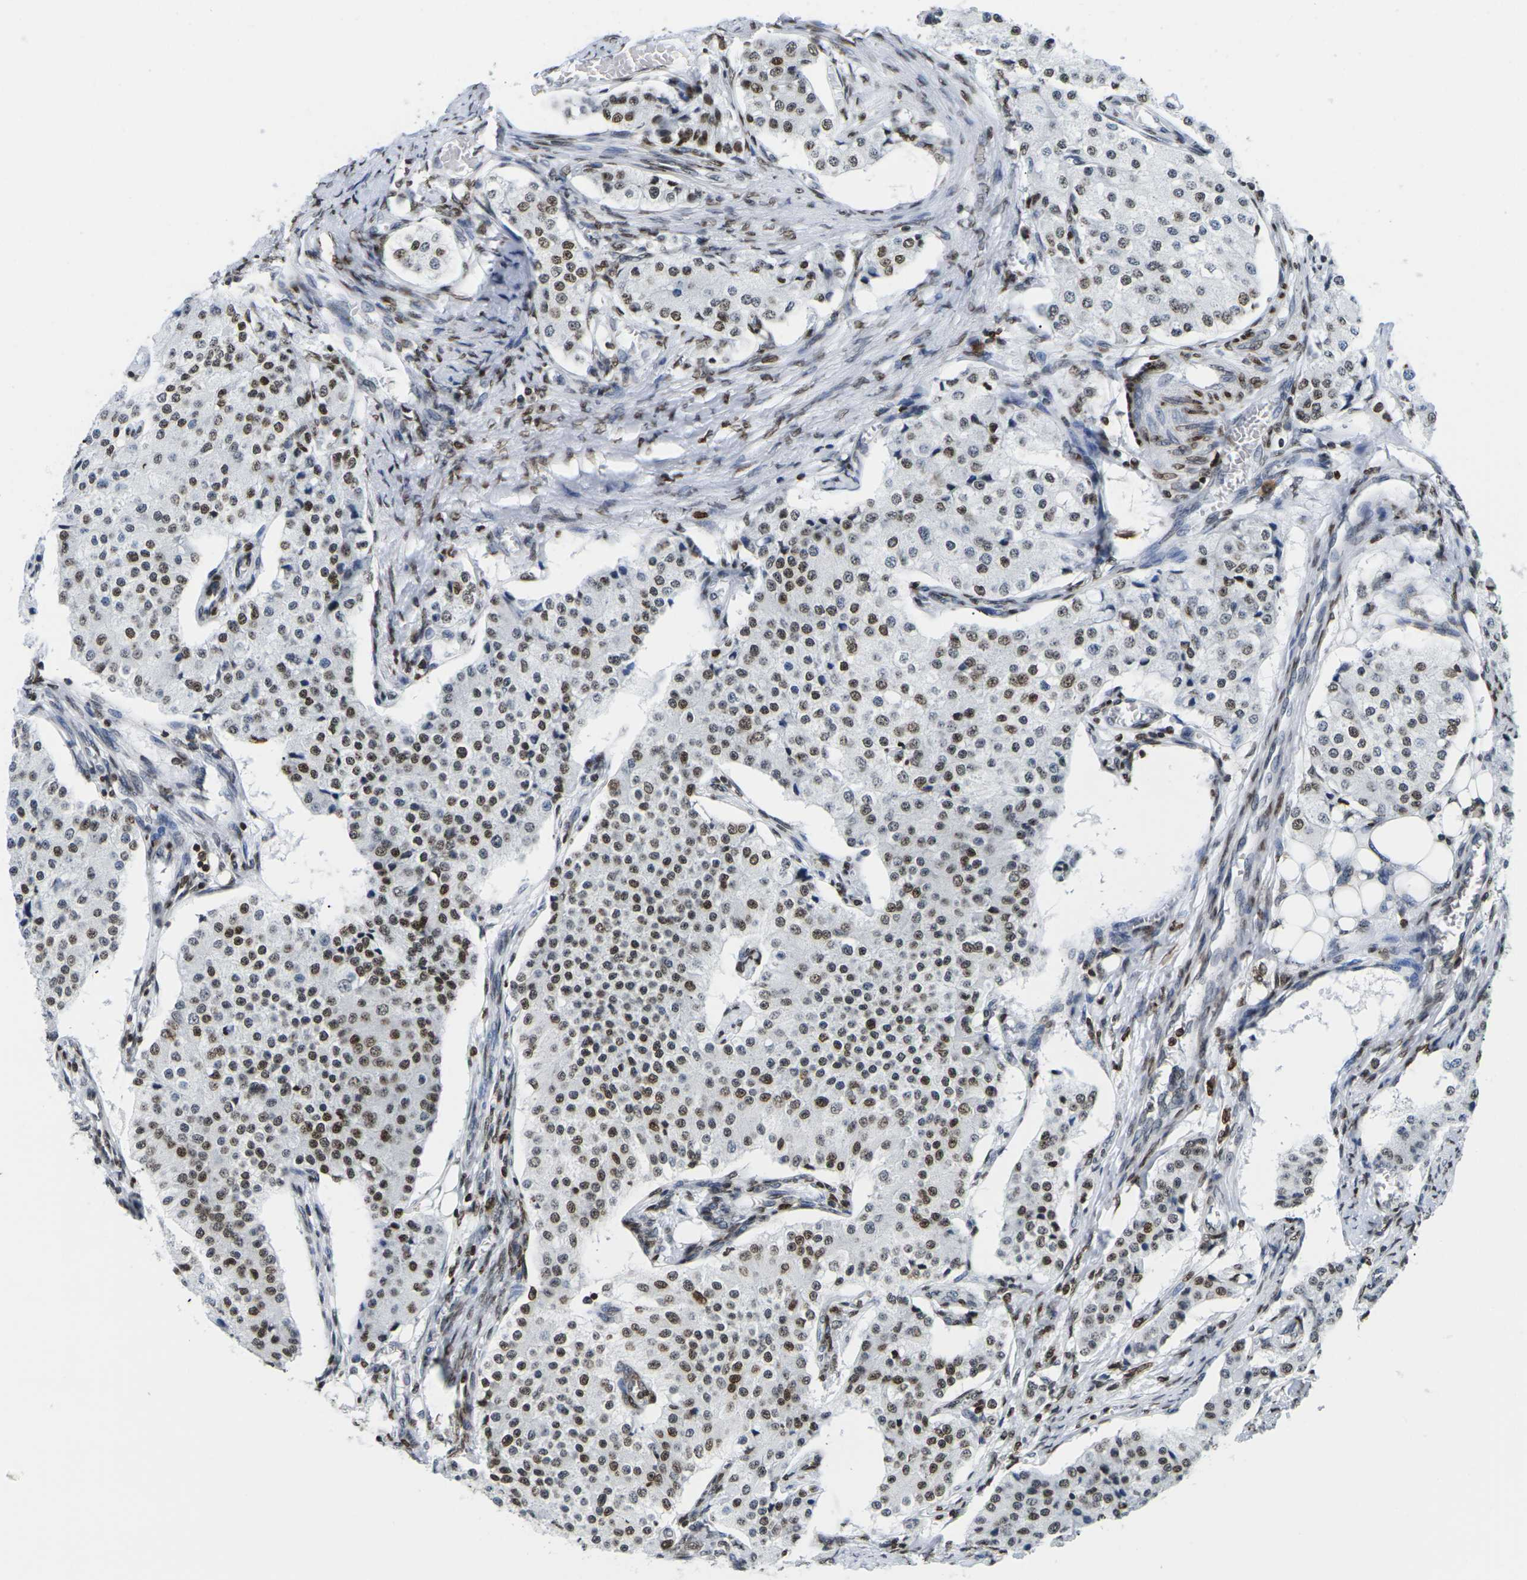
{"staining": {"intensity": "moderate", "quantity": "25%-75%", "location": "nuclear"}, "tissue": "carcinoid", "cell_type": "Tumor cells", "image_type": "cancer", "snomed": [{"axis": "morphology", "description": "Carcinoid, malignant, NOS"}, {"axis": "topography", "description": "Colon"}], "caption": "Immunohistochemistry histopathology image of neoplastic tissue: carcinoid stained using immunohistochemistry shows medium levels of moderate protein expression localized specifically in the nuclear of tumor cells, appearing as a nuclear brown color.", "gene": "H2AC21", "patient": {"sex": "female", "age": 52}}